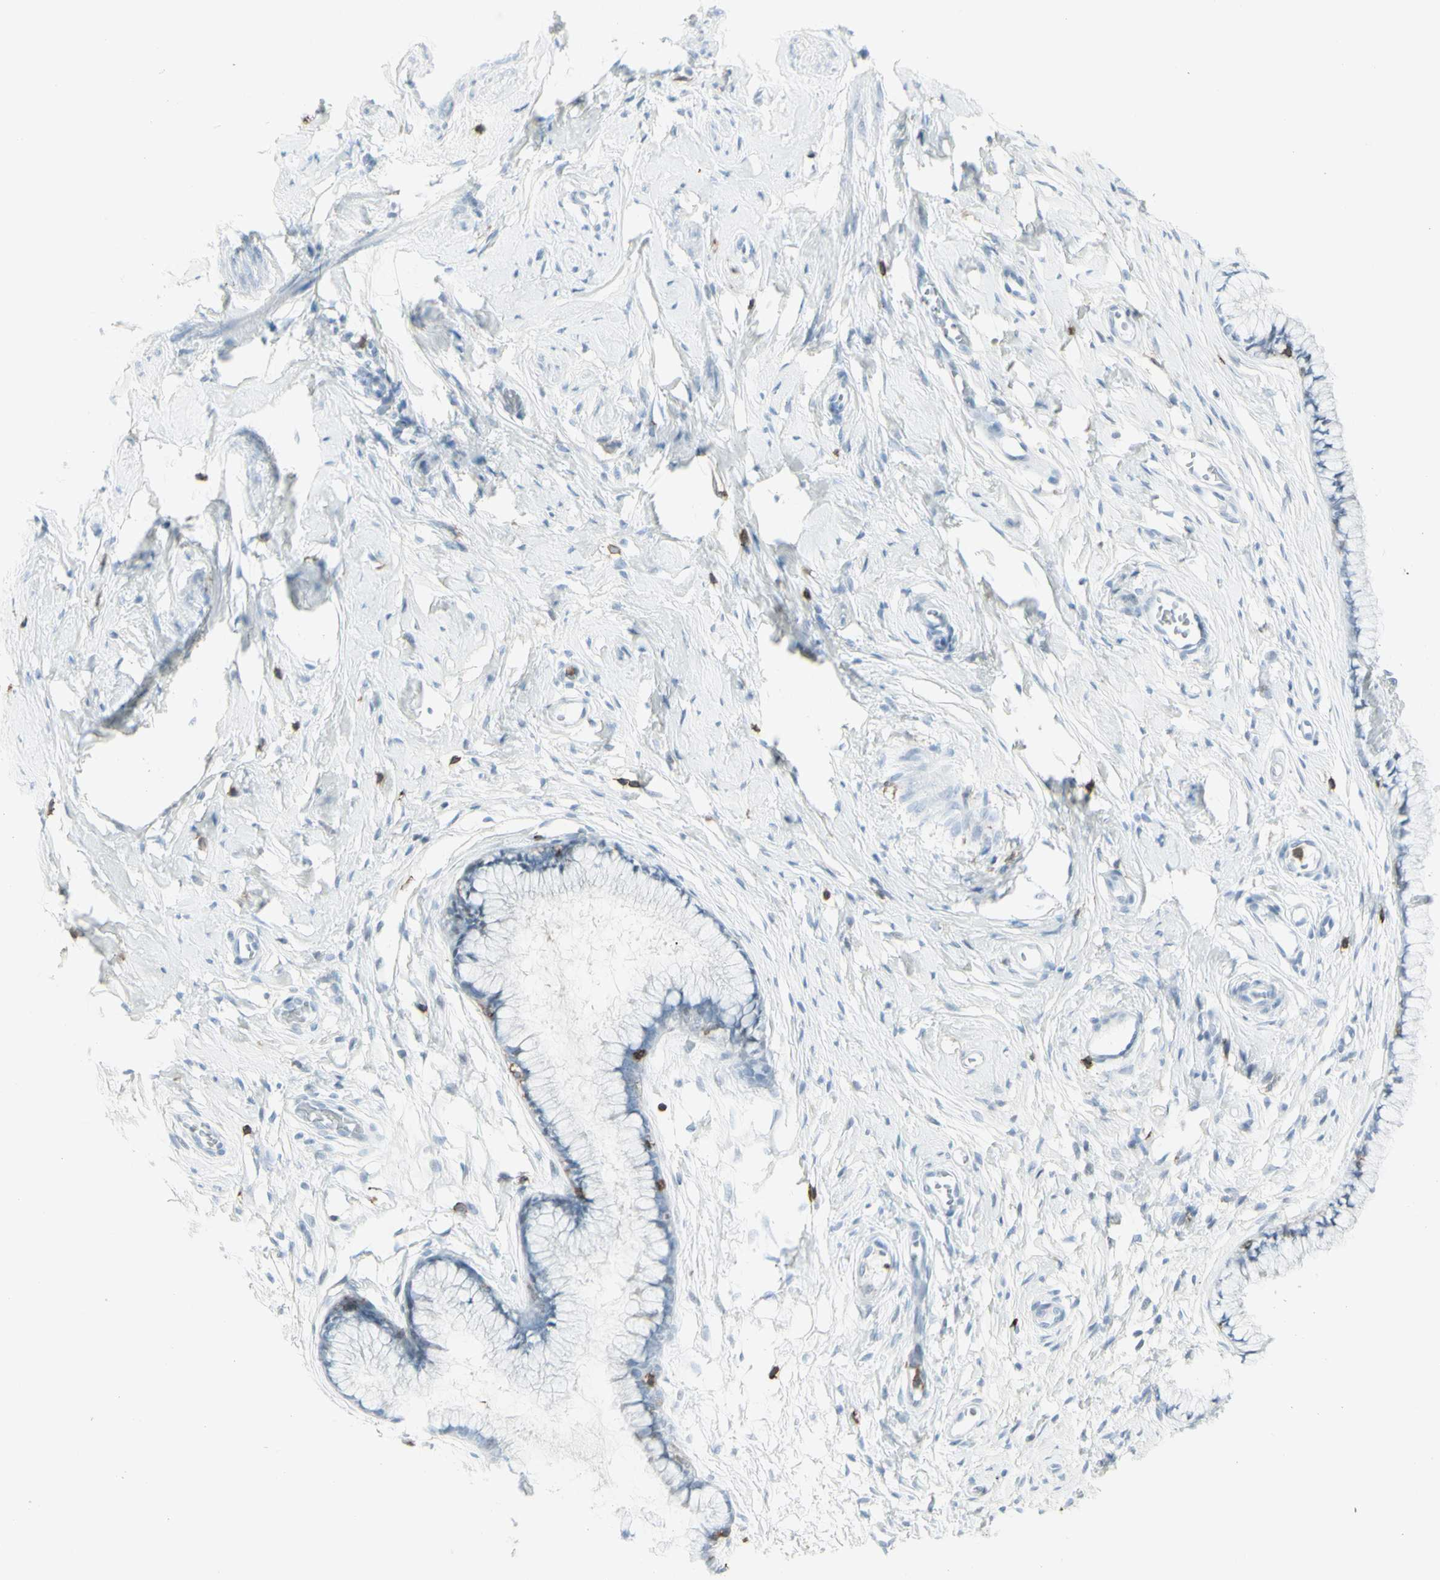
{"staining": {"intensity": "weak", "quantity": "<25%", "location": "nuclear"}, "tissue": "cervix", "cell_type": "Glandular cells", "image_type": "normal", "snomed": [{"axis": "morphology", "description": "Normal tissue, NOS"}, {"axis": "topography", "description": "Cervix"}], "caption": "High magnification brightfield microscopy of normal cervix stained with DAB (3,3'-diaminobenzidine) (brown) and counterstained with hematoxylin (blue): glandular cells show no significant expression.", "gene": "NRG1", "patient": {"sex": "female", "age": 65}}